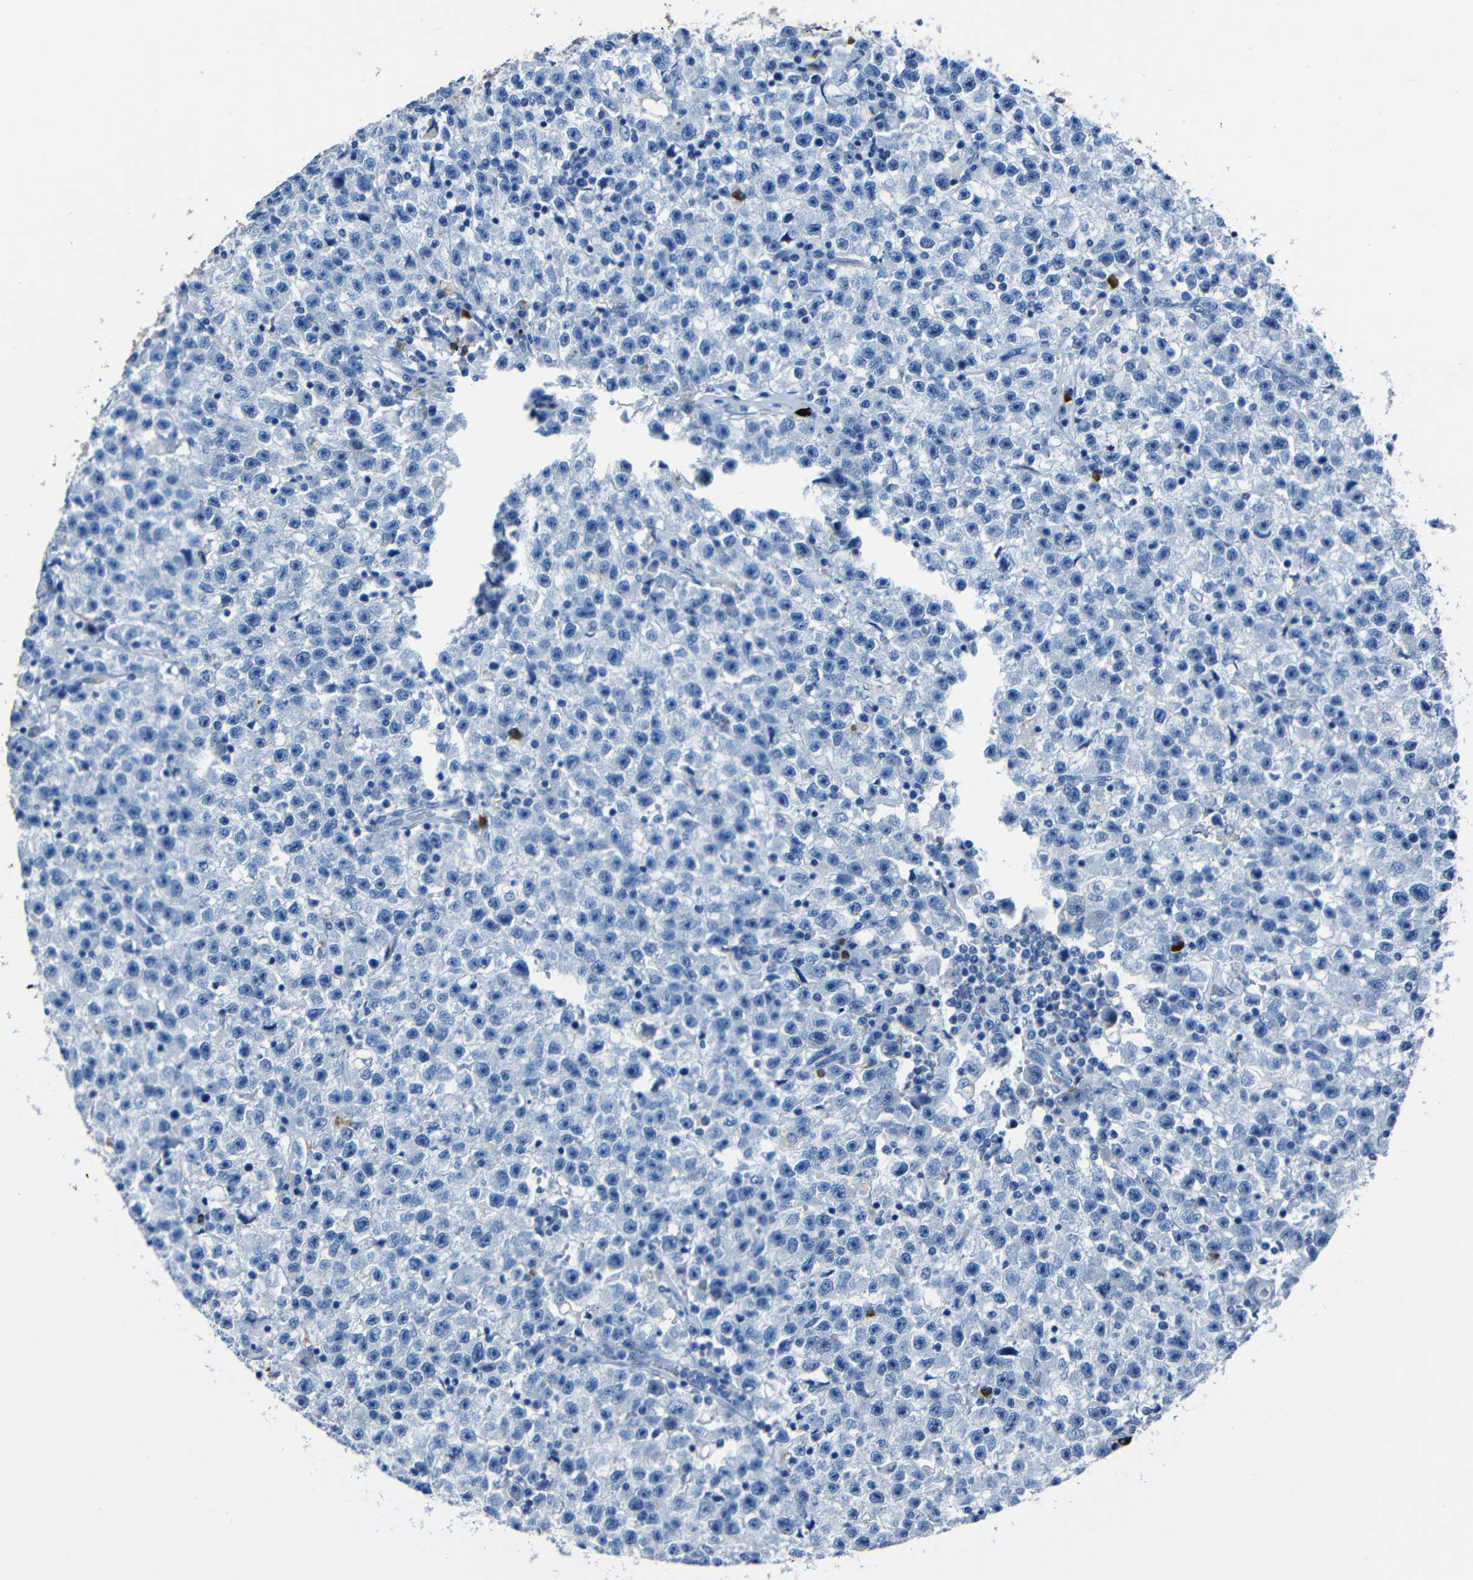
{"staining": {"intensity": "strong", "quantity": "<25%", "location": "cytoplasmic/membranous,nuclear"}, "tissue": "testis cancer", "cell_type": "Tumor cells", "image_type": "cancer", "snomed": [{"axis": "morphology", "description": "Seminoma, NOS"}, {"axis": "topography", "description": "Testis"}], "caption": "Protein staining of seminoma (testis) tissue displays strong cytoplasmic/membranous and nuclear expression in about <25% of tumor cells. The staining was performed using DAB (3,3'-diaminobenzidine) to visualize the protein expression in brown, while the nuclei were stained in blue with hematoxylin (Magnification: 20x).", "gene": "CLDN11", "patient": {"sex": "male", "age": 22}}